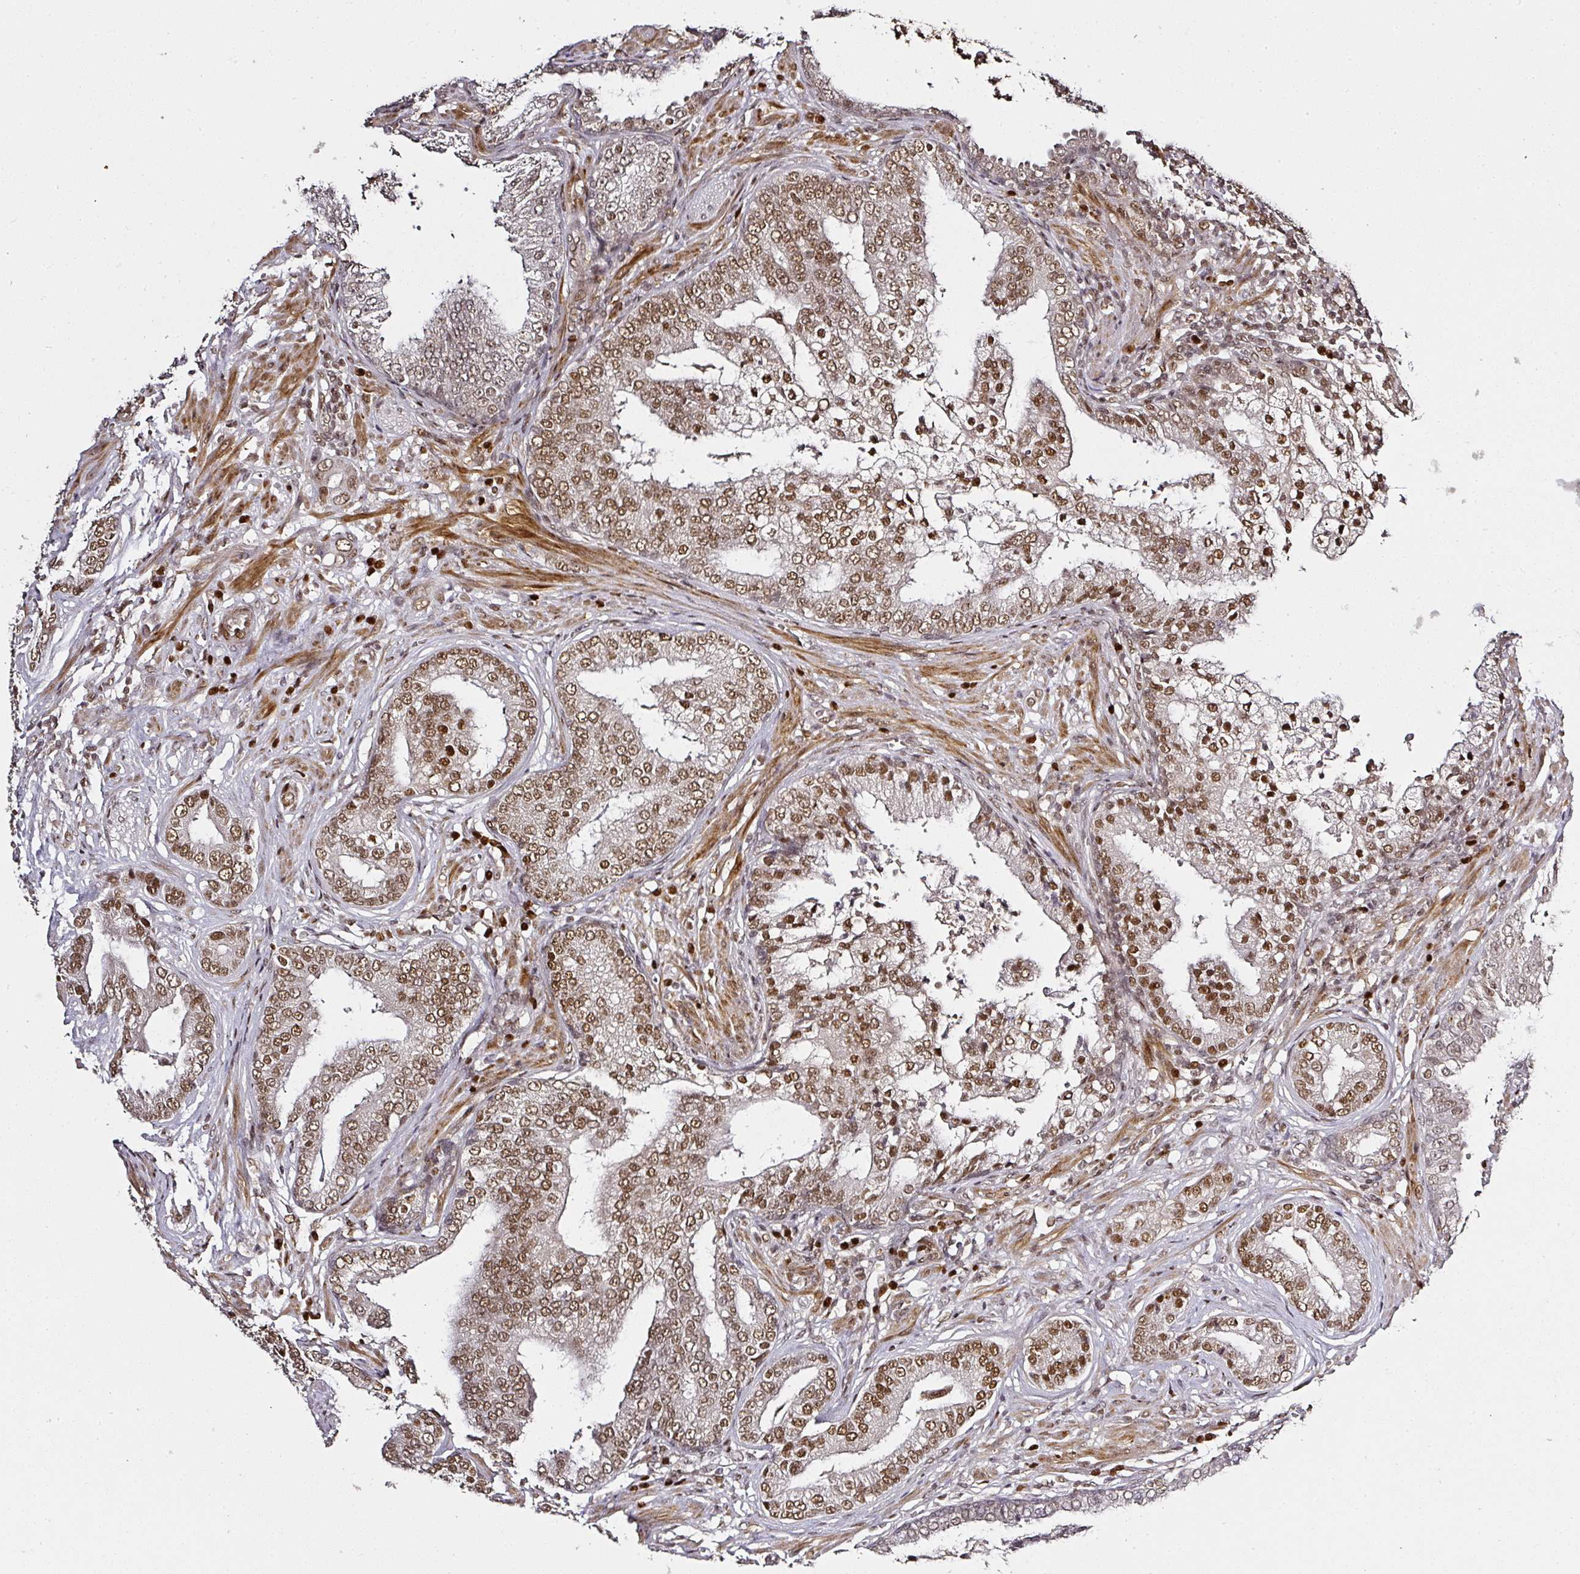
{"staining": {"intensity": "moderate", "quantity": ">75%", "location": "nuclear"}, "tissue": "prostate cancer", "cell_type": "Tumor cells", "image_type": "cancer", "snomed": [{"axis": "morphology", "description": "Adenocarcinoma, High grade"}, {"axis": "topography", "description": "Prostate"}], "caption": "Protein staining of prostate high-grade adenocarcinoma tissue exhibits moderate nuclear staining in approximately >75% of tumor cells.", "gene": "GPRIN2", "patient": {"sex": "male", "age": 55}}